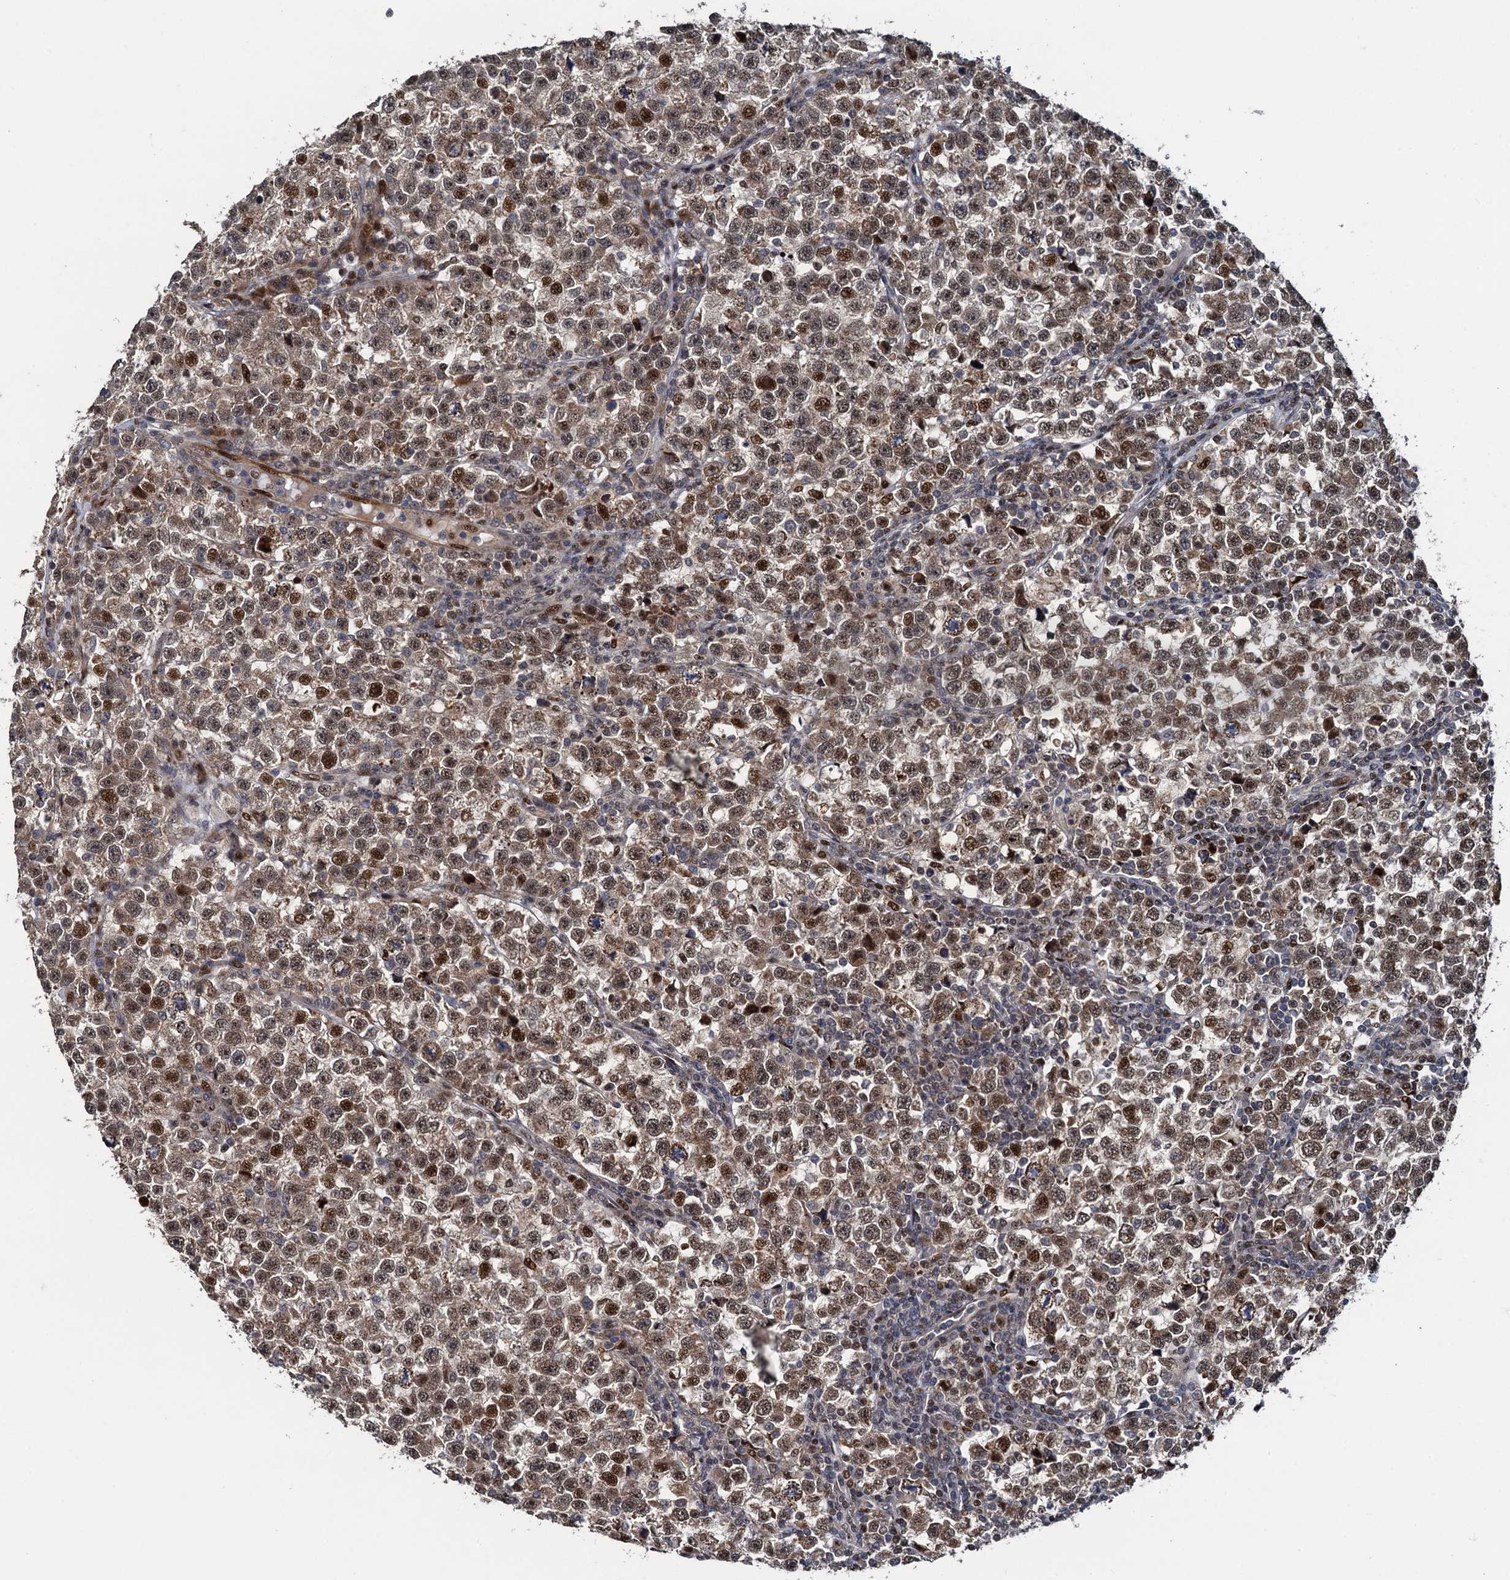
{"staining": {"intensity": "moderate", "quantity": ">75%", "location": "cytoplasmic/membranous,nuclear"}, "tissue": "testis cancer", "cell_type": "Tumor cells", "image_type": "cancer", "snomed": [{"axis": "morphology", "description": "Normal tissue, NOS"}, {"axis": "morphology", "description": "Seminoma, NOS"}, {"axis": "topography", "description": "Testis"}], "caption": "Testis cancer stained with a protein marker demonstrates moderate staining in tumor cells.", "gene": "ATOSA", "patient": {"sex": "male", "age": 43}}